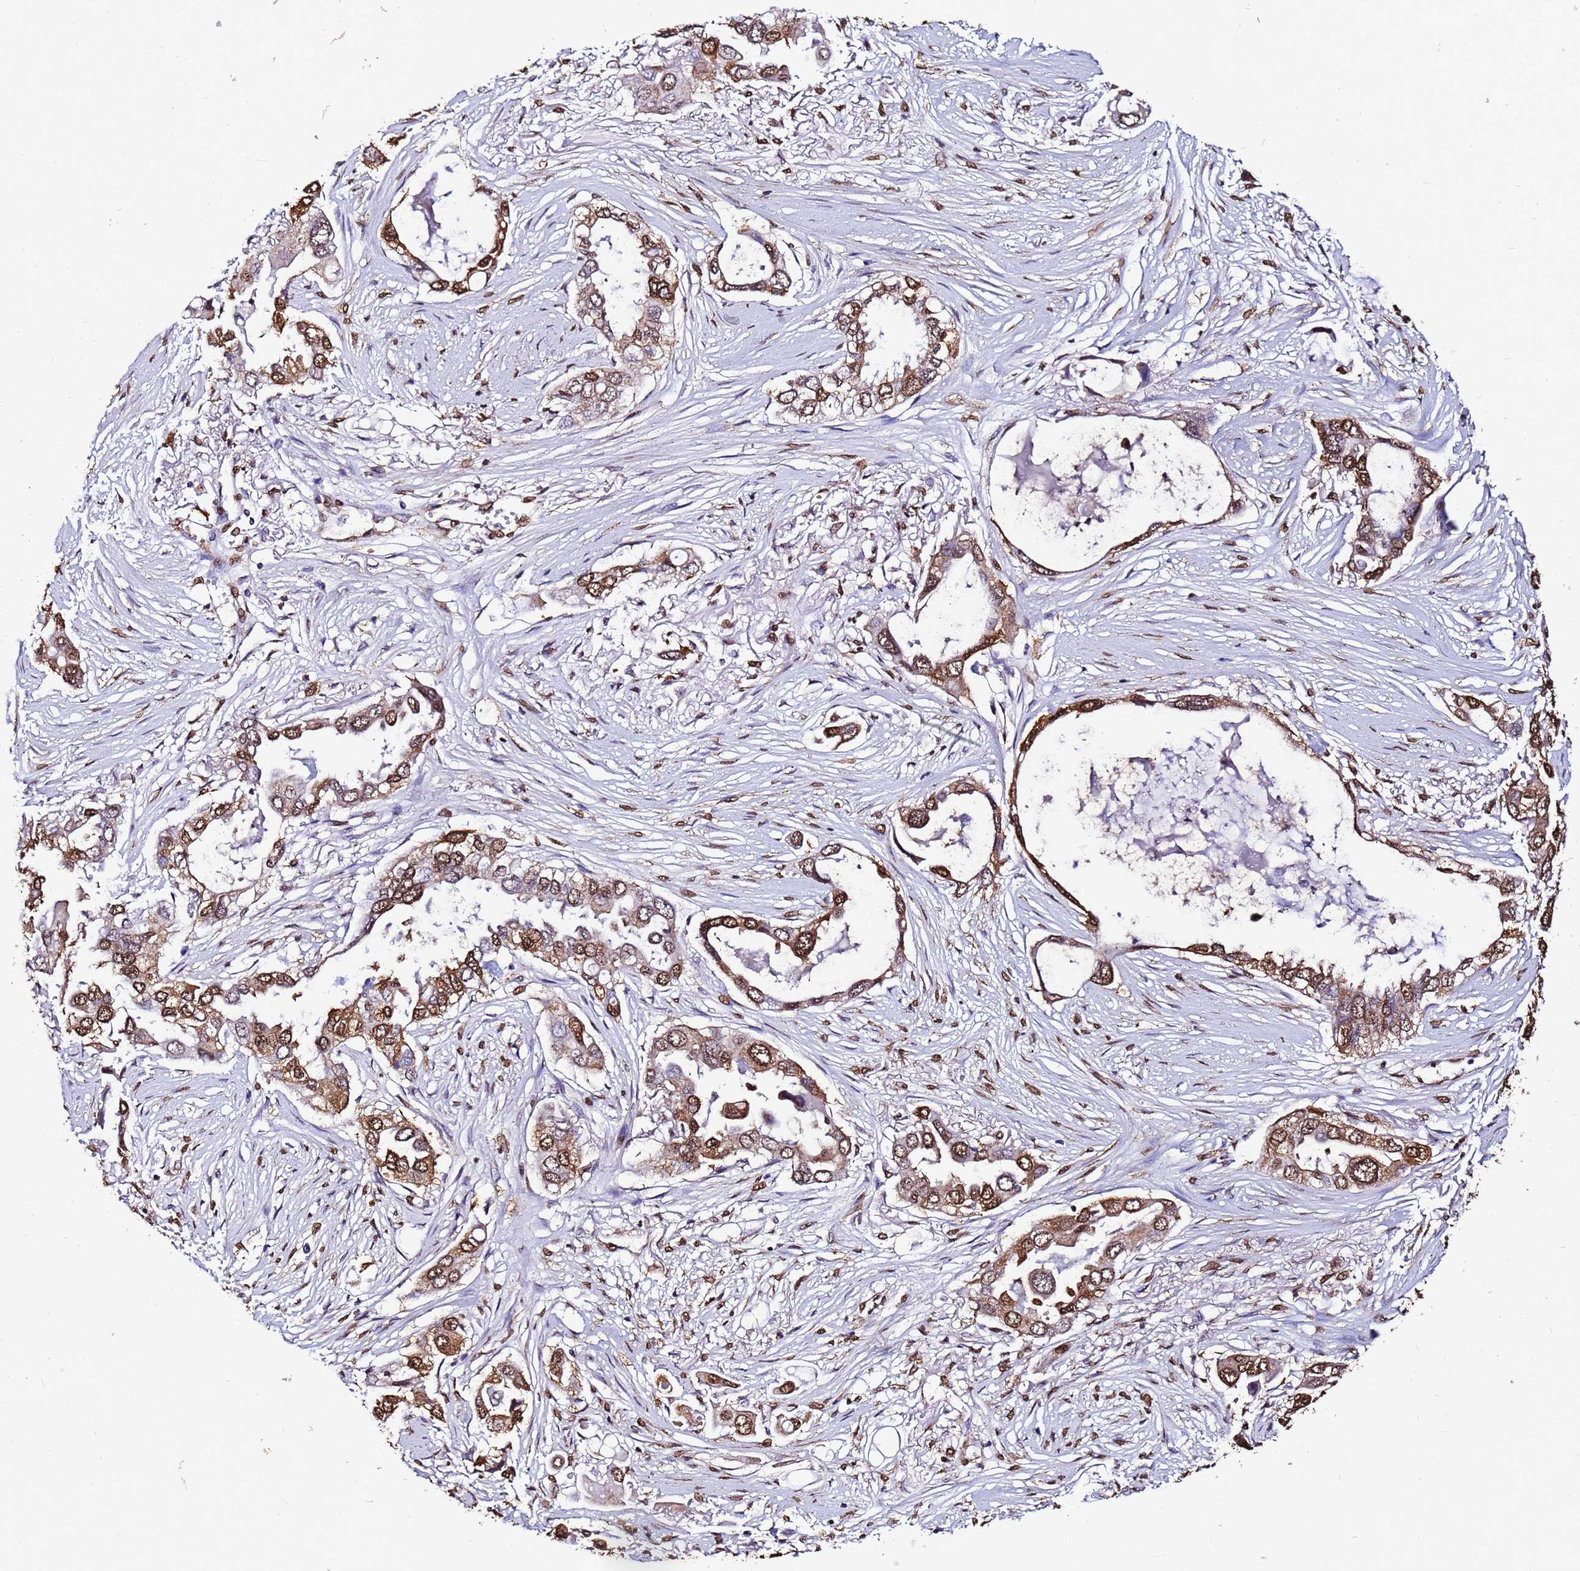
{"staining": {"intensity": "strong", "quantity": ">75%", "location": "cytoplasmic/membranous,nuclear"}, "tissue": "lung cancer", "cell_type": "Tumor cells", "image_type": "cancer", "snomed": [{"axis": "morphology", "description": "Adenocarcinoma, NOS"}, {"axis": "topography", "description": "Lung"}], "caption": "Immunohistochemical staining of lung cancer (adenocarcinoma) exhibits high levels of strong cytoplasmic/membranous and nuclear expression in approximately >75% of tumor cells.", "gene": "TRIP6", "patient": {"sex": "female", "age": 76}}